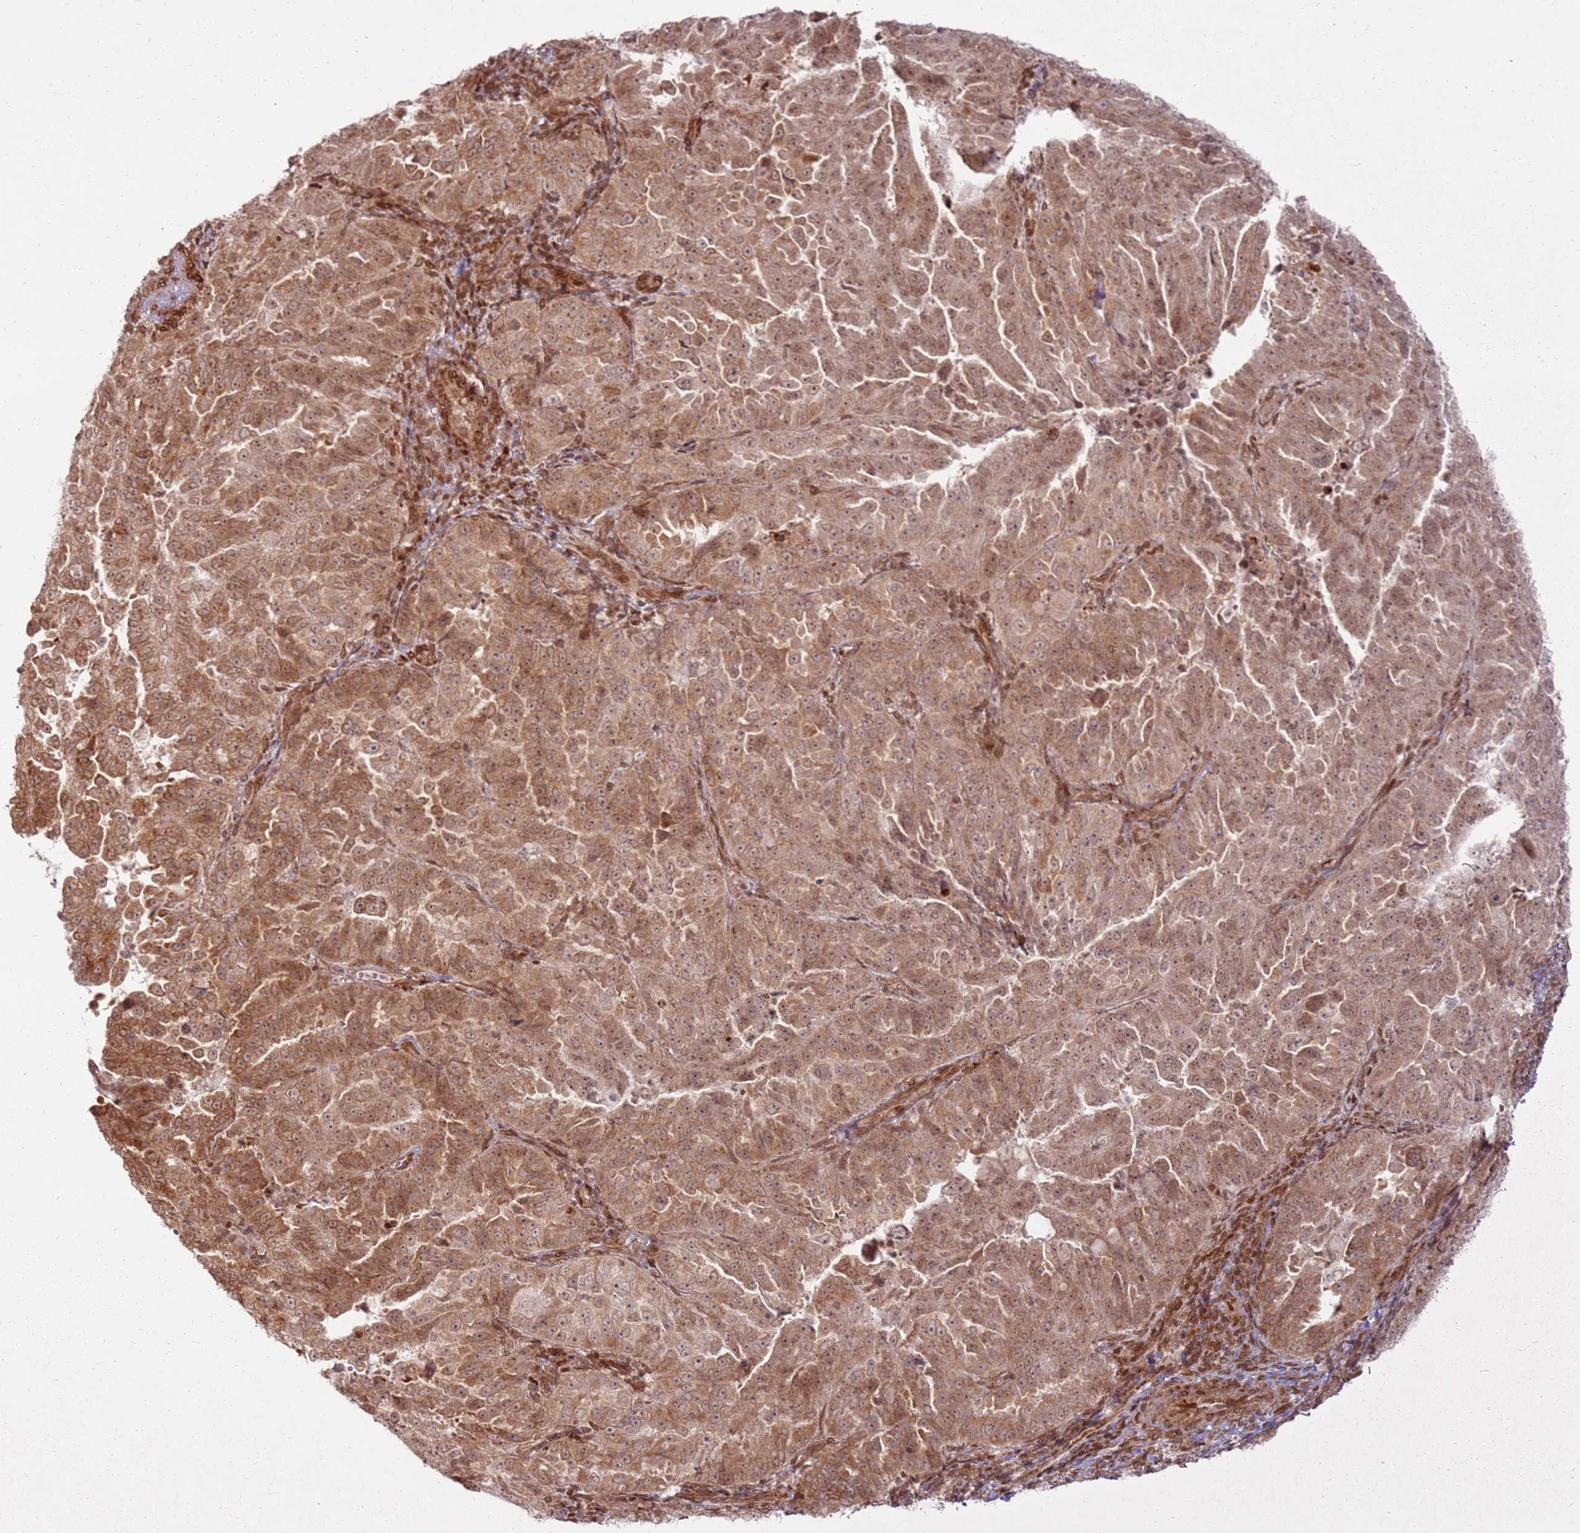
{"staining": {"intensity": "moderate", "quantity": ">75%", "location": "cytoplasmic/membranous,nuclear"}, "tissue": "endometrial cancer", "cell_type": "Tumor cells", "image_type": "cancer", "snomed": [{"axis": "morphology", "description": "Adenocarcinoma, NOS"}, {"axis": "topography", "description": "Endometrium"}], "caption": "A medium amount of moderate cytoplasmic/membranous and nuclear staining is appreciated in about >75% of tumor cells in adenocarcinoma (endometrial) tissue.", "gene": "KLHL36", "patient": {"sex": "female", "age": 65}}